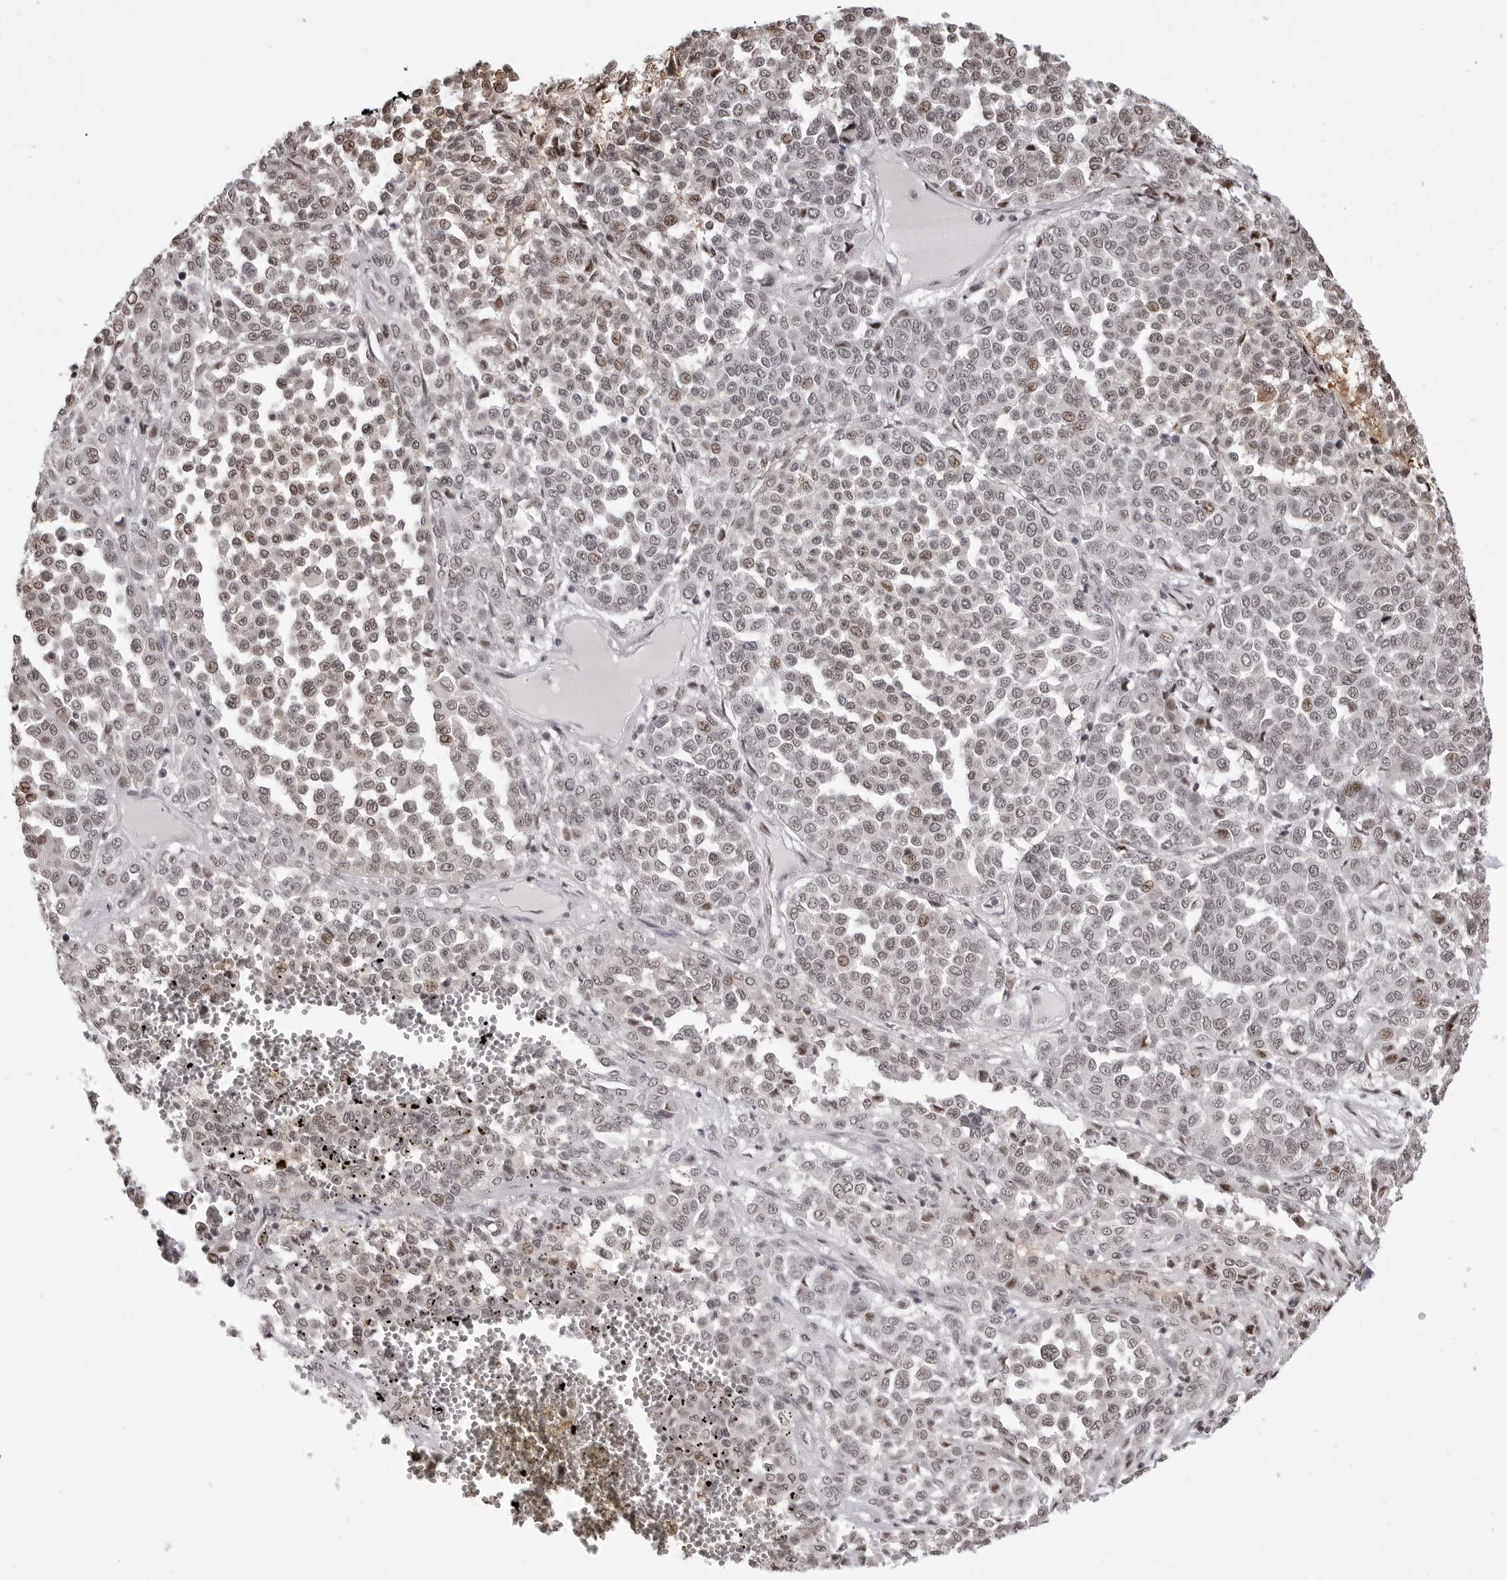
{"staining": {"intensity": "weak", "quantity": "25%-75%", "location": "nuclear"}, "tissue": "melanoma", "cell_type": "Tumor cells", "image_type": "cancer", "snomed": [{"axis": "morphology", "description": "Malignant melanoma, Metastatic site"}, {"axis": "topography", "description": "Pancreas"}], "caption": "Protein analysis of malignant melanoma (metastatic site) tissue displays weak nuclear staining in approximately 25%-75% of tumor cells. (Brightfield microscopy of DAB IHC at high magnification).", "gene": "PHF3", "patient": {"sex": "female", "age": 30}}